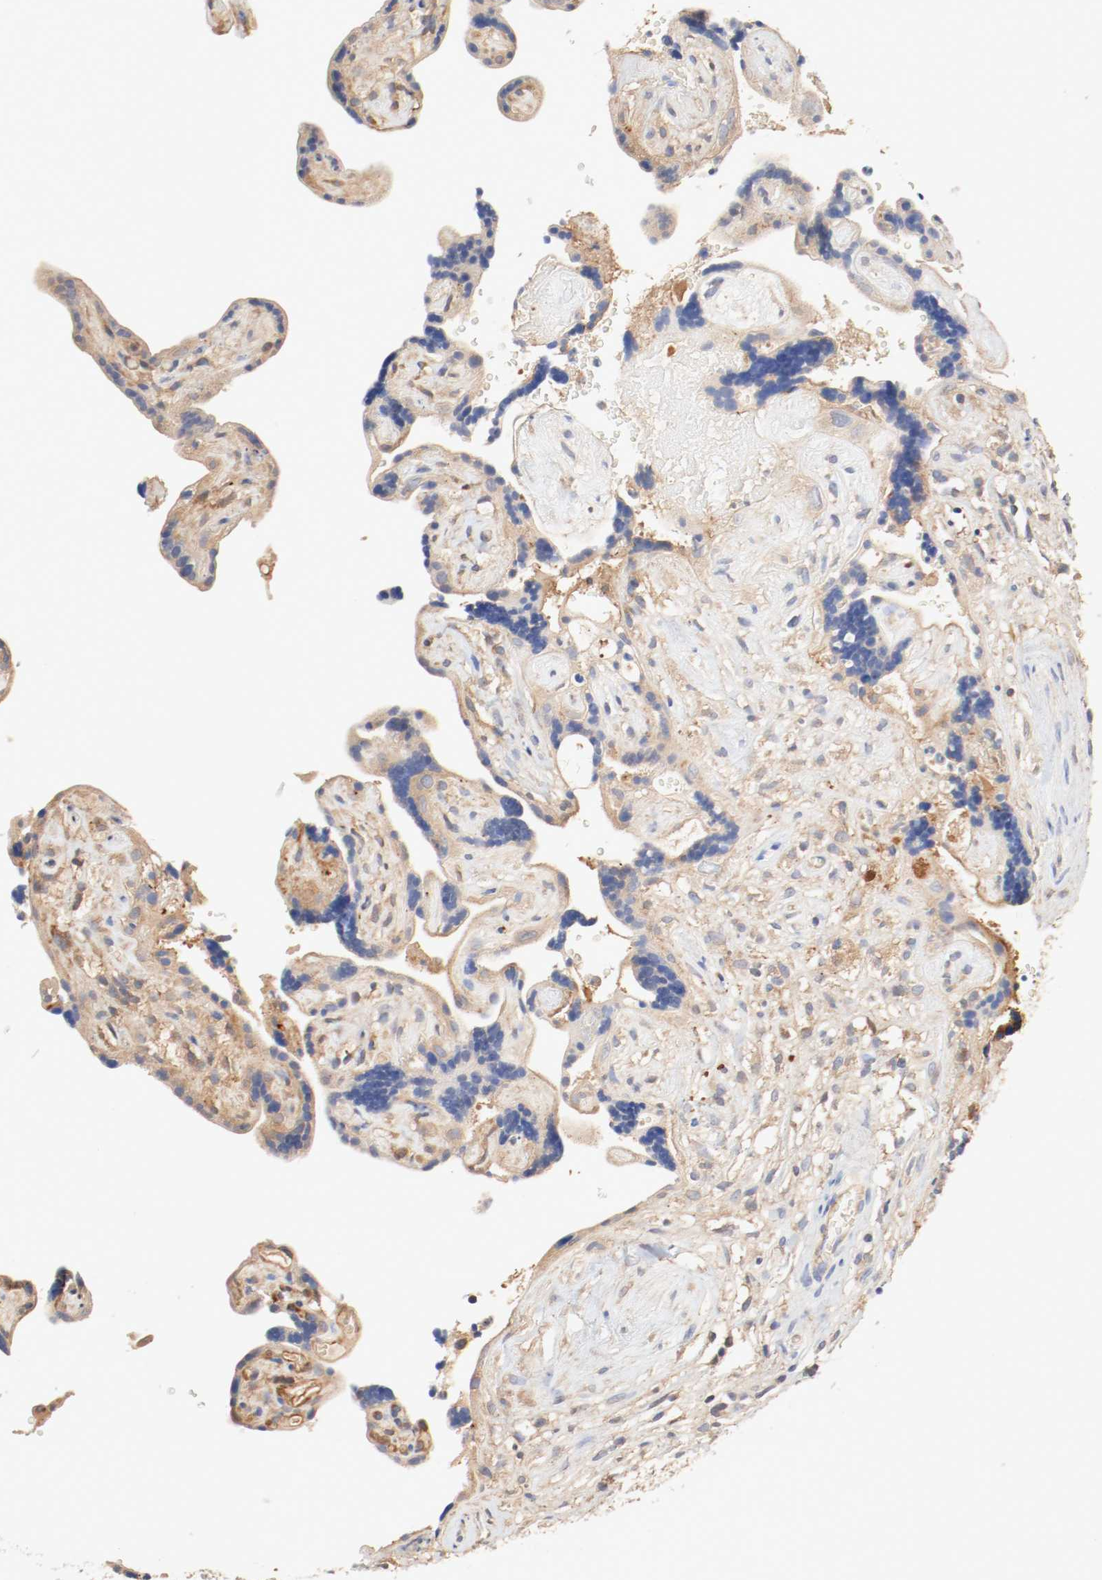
{"staining": {"intensity": "moderate", "quantity": ">75%", "location": "cytoplasmic/membranous"}, "tissue": "placenta", "cell_type": "Decidual cells", "image_type": "normal", "snomed": [{"axis": "morphology", "description": "Normal tissue, NOS"}, {"axis": "topography", "description": "Placenta"}], "caption": "Immunohistochemistry (IHC) staining of unremarkable placenta, which demonstrates medium levels of moderate cytoplasmic/membranous positivity in about >75% of decidual cells indicating moderate cytoplasmic/membranous protein staining. The staining was performed using DAB (3,3'-diaminobenzidine) (brown) for protein detection and nuclei were counterstained in hematoxylin (blue).", "gene": "GIT1", "patient": {"sex": "female", "age": 30}}